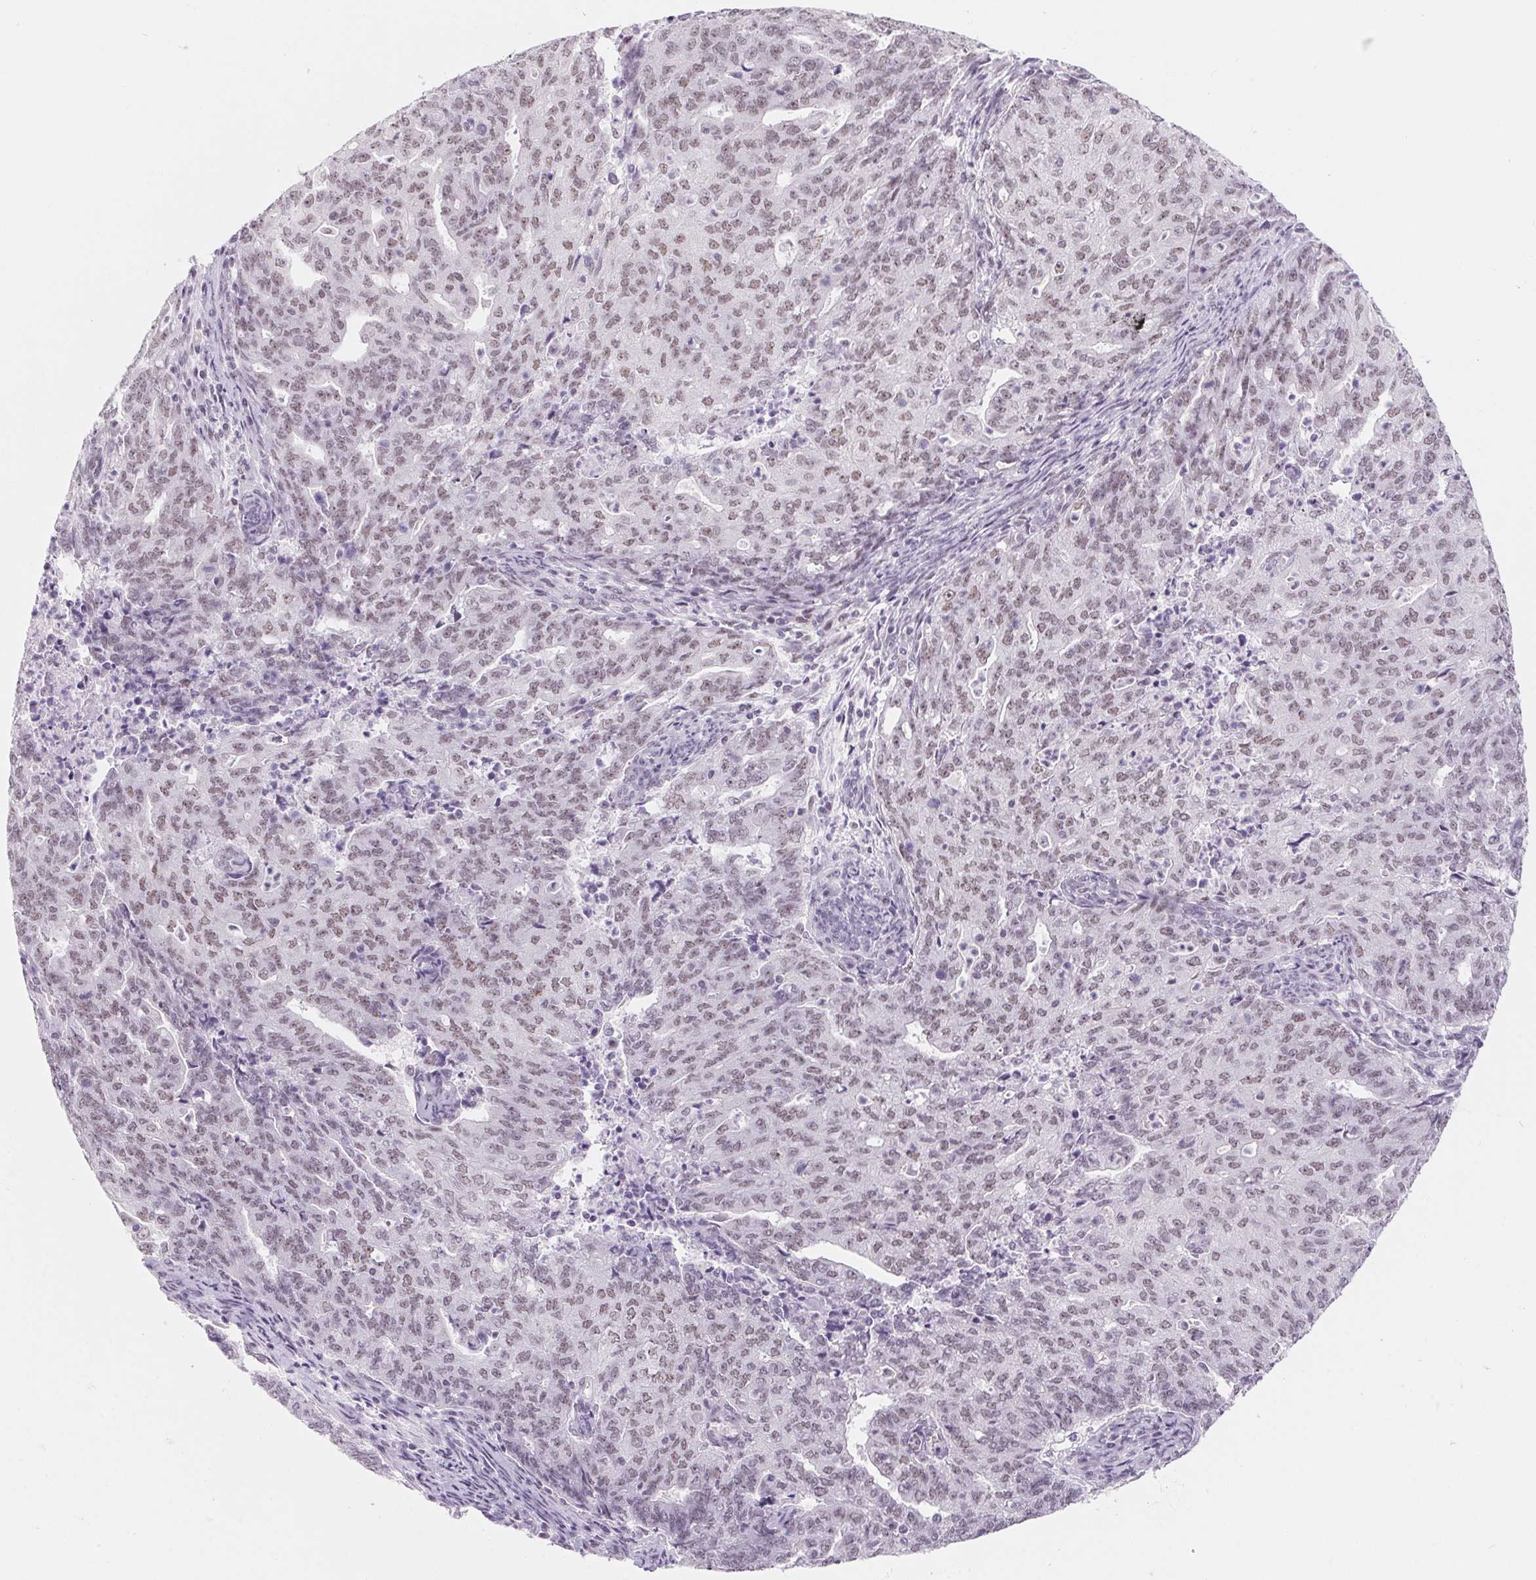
{"staining": {"intensity": "weak", "quantity": ">75%", "location": "nuclear"}, "tissue": "endometrial cancer", "cell_type": "Tumor cells", "image_type": "cancer", "snomed": [{"axis": "morphology", "description": "Adenocarcinoma, NOS"}, {"axis": "topography", "description": "Endometrium"}], "caption": "Immunohistochemical staining of endometrial adenocarcinoma reveals low levels of weak nuclear protein positivity in about >75% of tumor cells. (DAB (3,3'-diaminobenzidine) = brown stain, brightfield microscopy at high magnification).", "gene": "ZIC4", "patient": {"sex": "female", "age": 82}}